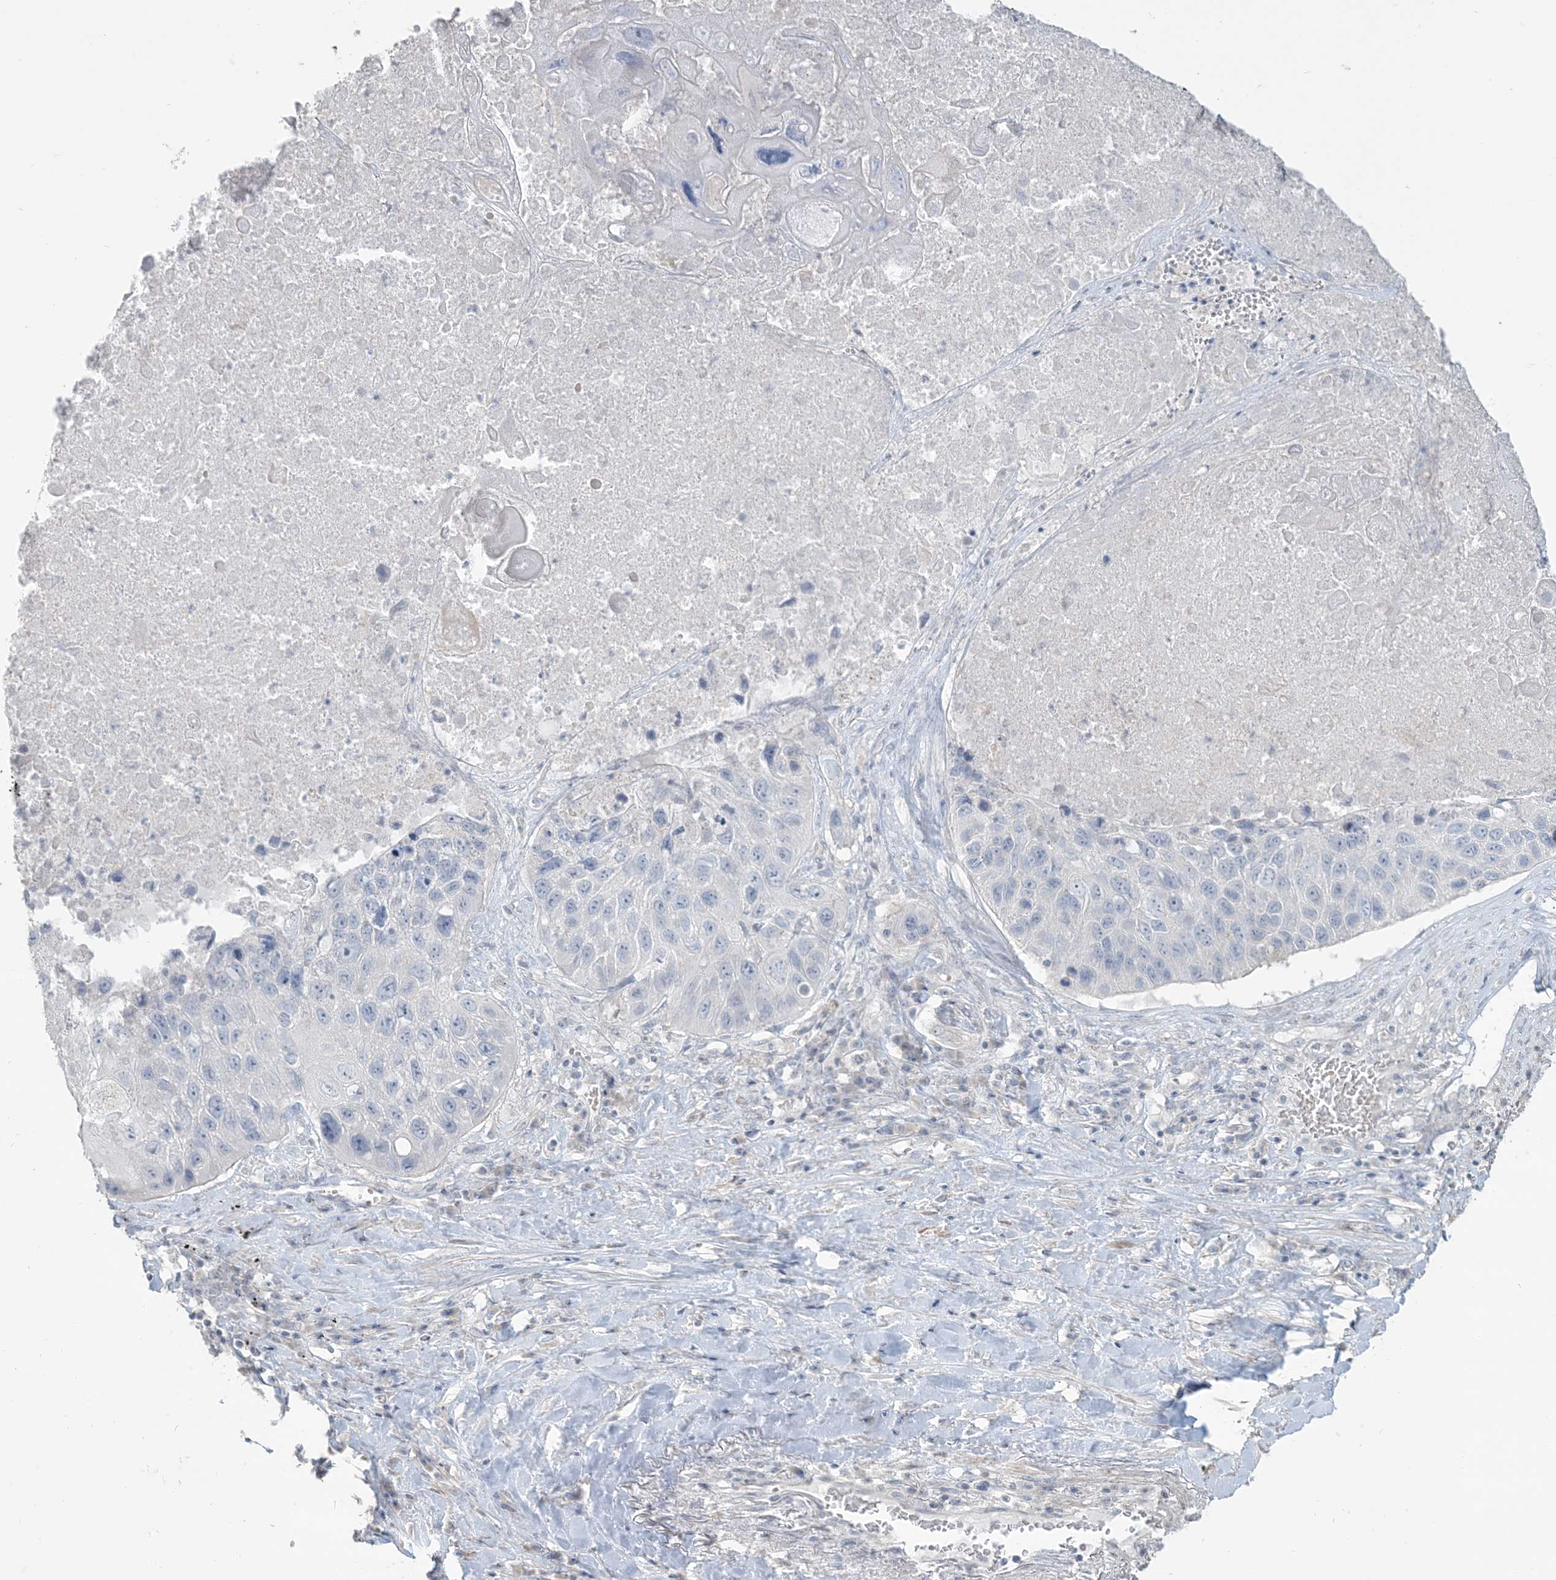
{"staining": {"intensity": "negative", "quantity": "none", "location": "none"}, "tissue": "lung cancer", "cell_type": "Tumor cells", "image_type": "cancer", "snomed": [{"axis": "morphology", "description": "Squamous cell carcinoma, NOS"}, {"axis": "topography", "description": "Lung"}], "caption": "High power microscopy photomicrograph of an immunohistochemistry image of squamous cell carcinoma (lung), revealing no significant positivity in tumor cells. (DAB (3,3'-diaminobenzidine) IHC, high magnification).", "gene": "NPHS2", "patient": {"sex": "male", "age": 61}}